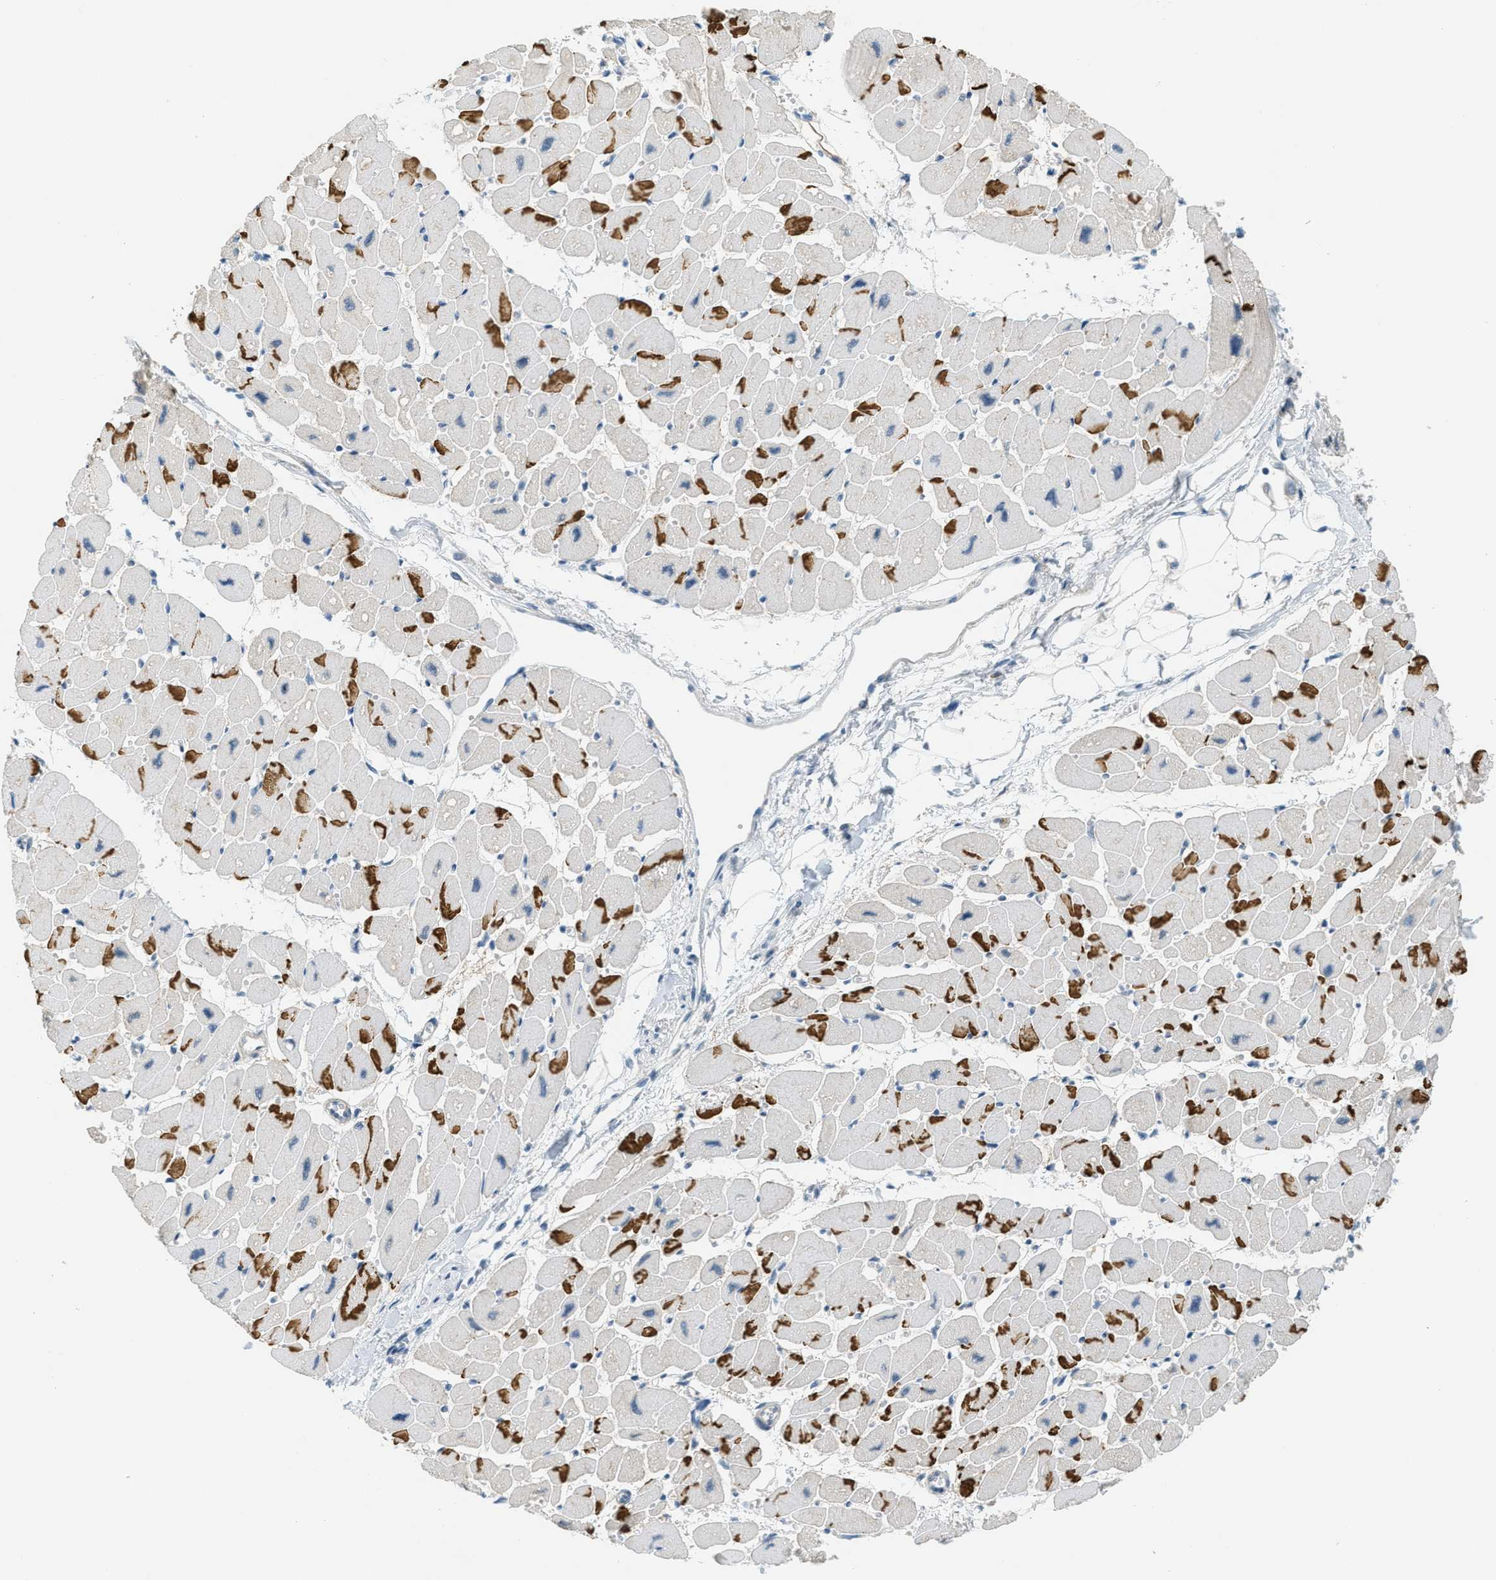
{"staining": {"intensity": "strong", "quantity": "25%-75%", "location": "cytoplasmic/membranous"}, "tissue": "heart muscle", "cell_type": "Cardiomyocytes", "image_type": "normal", "snomed": [{"axis": "morphology", "description": "Normal tissue, NOS"}, {"axis": "topography", "description": "Heart"}], "caption": "Heart muscle stained with DAB (3,3'-diaminobenzidine) immunohistochemistry demonstrates high levels of strong cytoplasmic/membranous expression in about 25%-75% of cardiomyocytes.", "gene": "TCF3", "patient": {"sex": "female", "age": 54}}